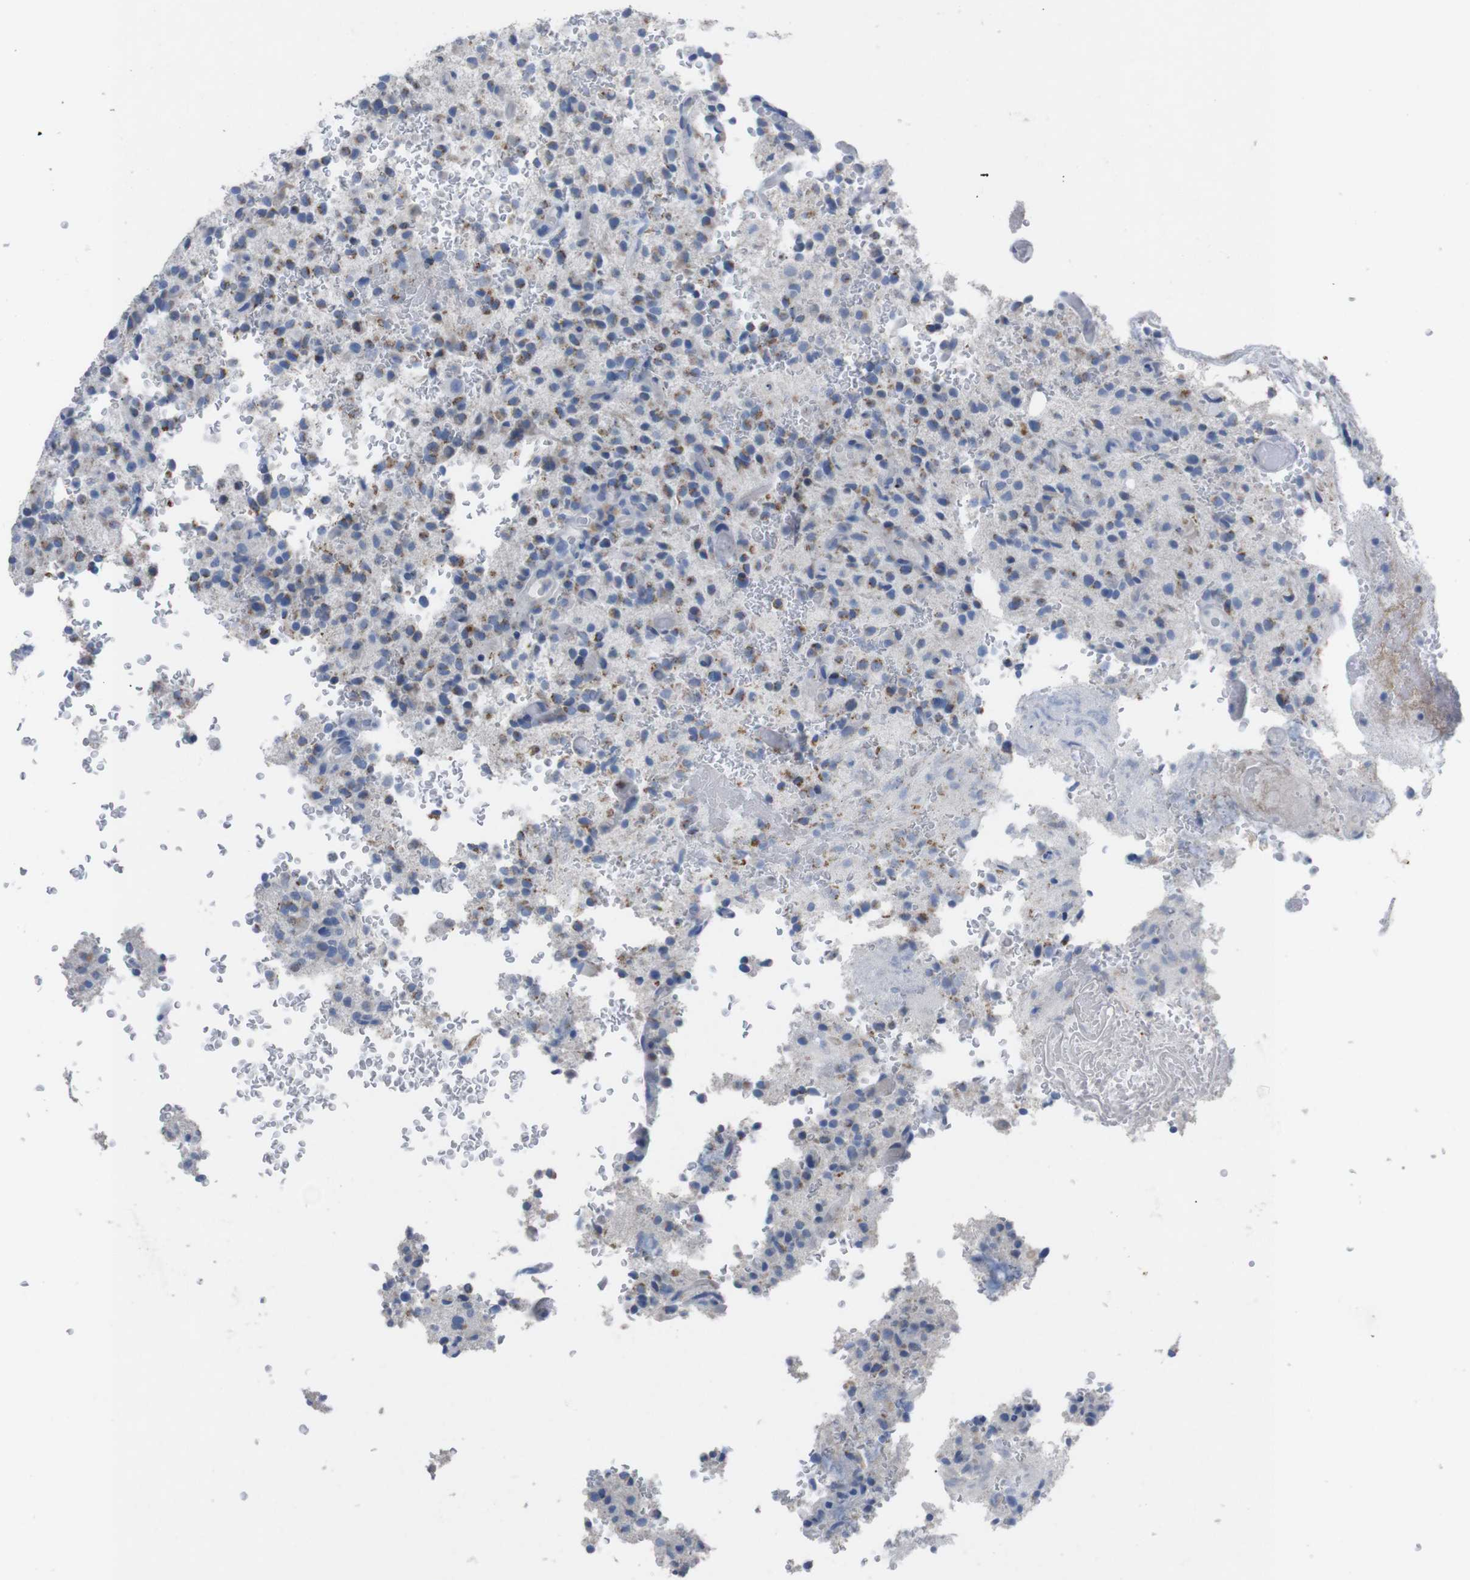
{"staining": {"intensity": "weak", "quantity": "<25%", "location": "cytoplasmic/membranous"}, "tissue": "glioma", "cell_type": "Tumor cells", "image_type": "cancer", "snomed": [{"axis": "morphology", "description": "Glioma, malignant, High grade"}, {"axis": "topography", "description": "Brain"}], "caption": "DAB immunohistochemical staining of human high-grade glioma (malignant) reveals no significant staining in tumor cells.", "gene": "GJB2", "patient": {"sex": "male", "age": 71}}